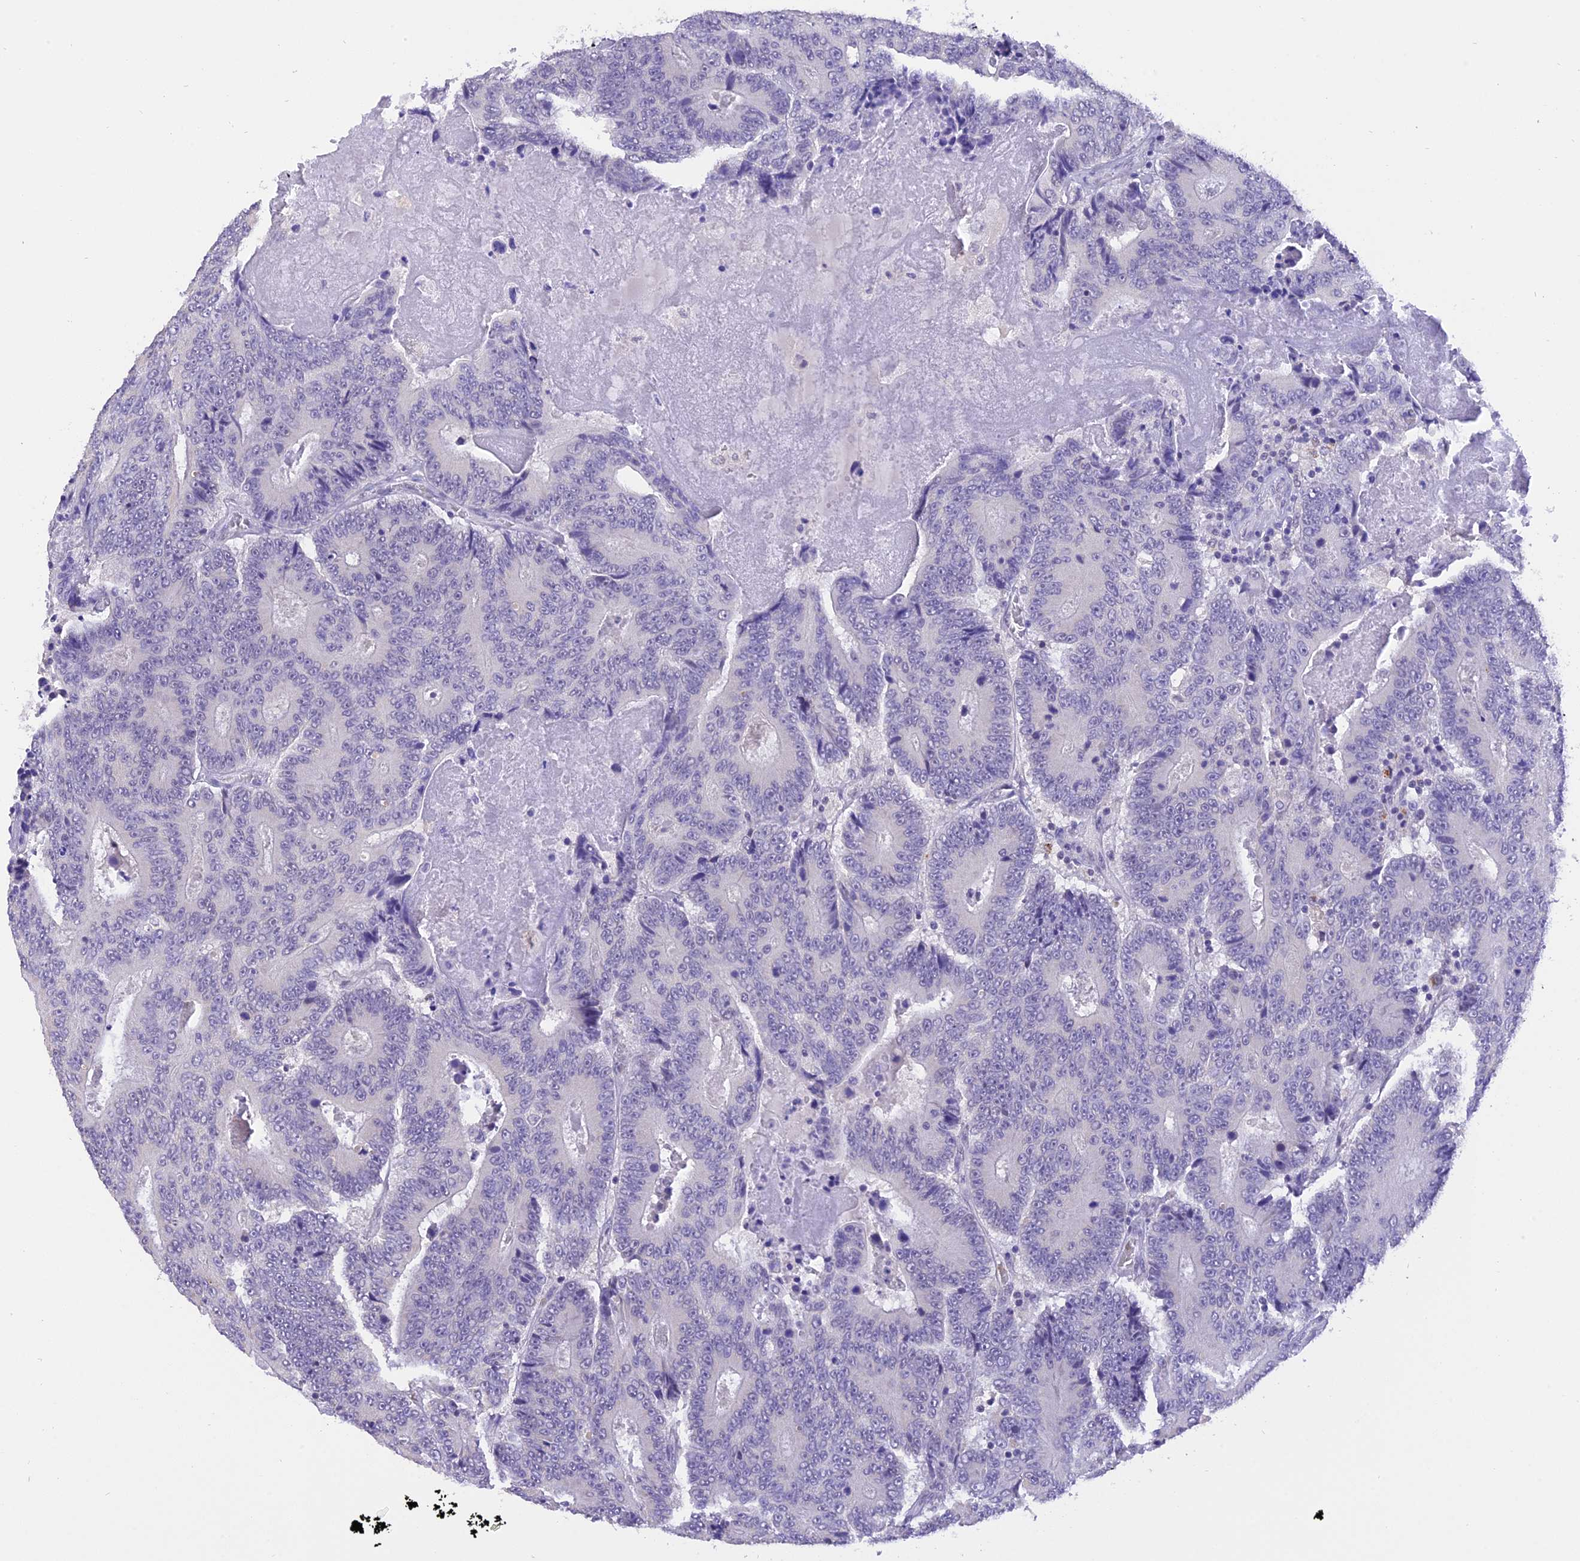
{"staining": {"intensity": "negative", "quantity": "none", "location": "none"}, "tissue": "colorectal cancer", "cell_type": "Tumor cells", "image_type": "cancer", "snomed": [{"axis": "morphology", "description": "Adenocarcinoma, NOS"}, {"axis": "topography", "description": "Colon"}], "caption": "This is an immunohistochemistry histopathology image of human colorectal cancer (adenocarcinoma). There is no staining in tumor cells.", "gene": "AHSP", "patient": {"sex": "male", "age": 83}}